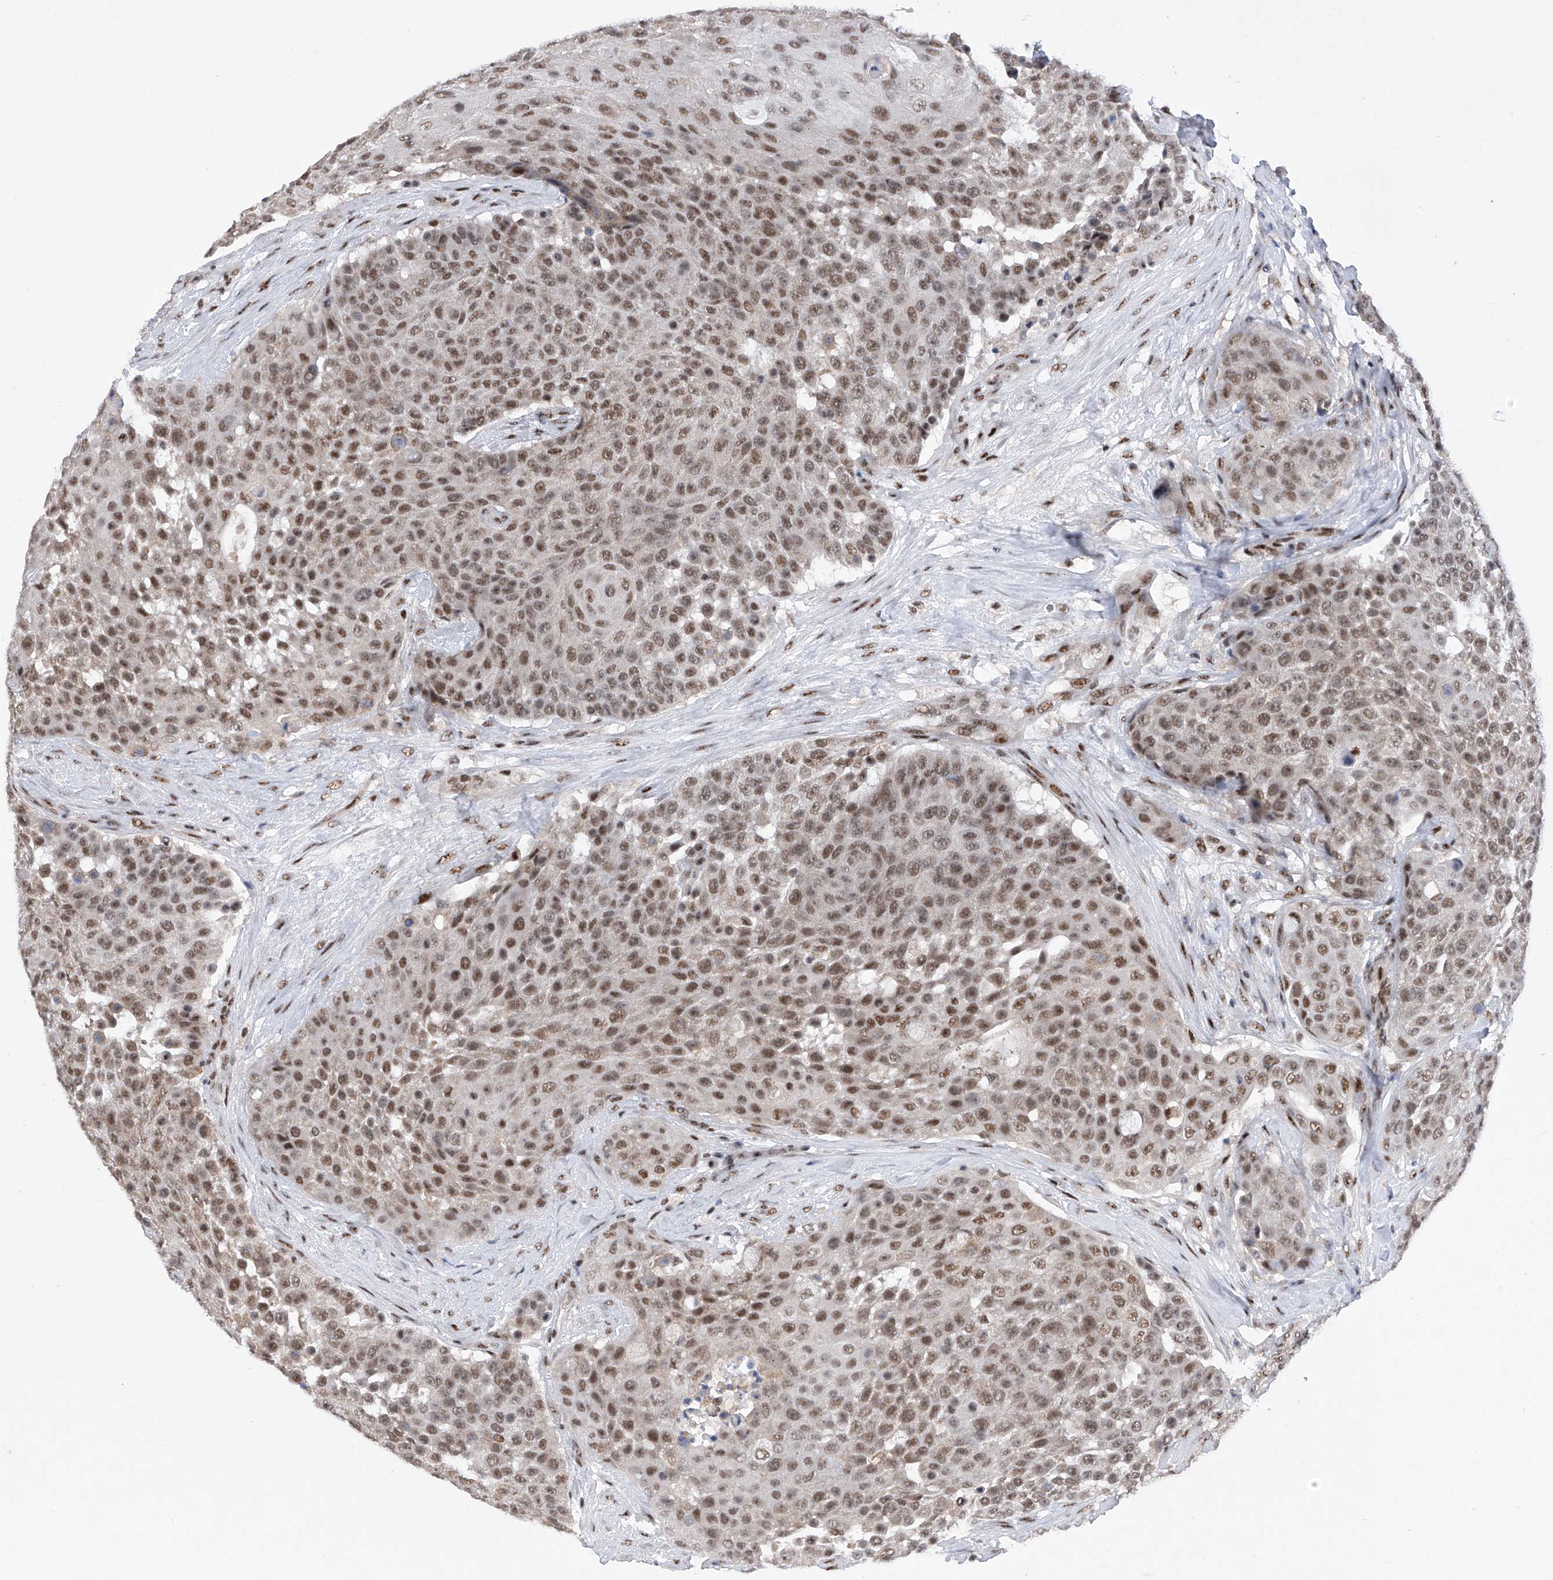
{"staining": {"intensity": "moderate", "quantity": ">75%", "location": "nuclear"}, "tissue": "urothelial cancer", "cell_type": "Tumor cells", "image_type": "cancer", "snomed": [{"axis": "morphology", "description": "Urothelial carcinoma, High grade"}, {"axis": "topography", "description": "Urinary bladder"}], "caption": "A brown stain shows moderate nuclear staining of a protein in urothelial cancer tumor cells. (Brightfield microscopy of DAB IHC at high magnification).", "gene": "RAD54L", "patient": {"sex": "female", "age": 63}}